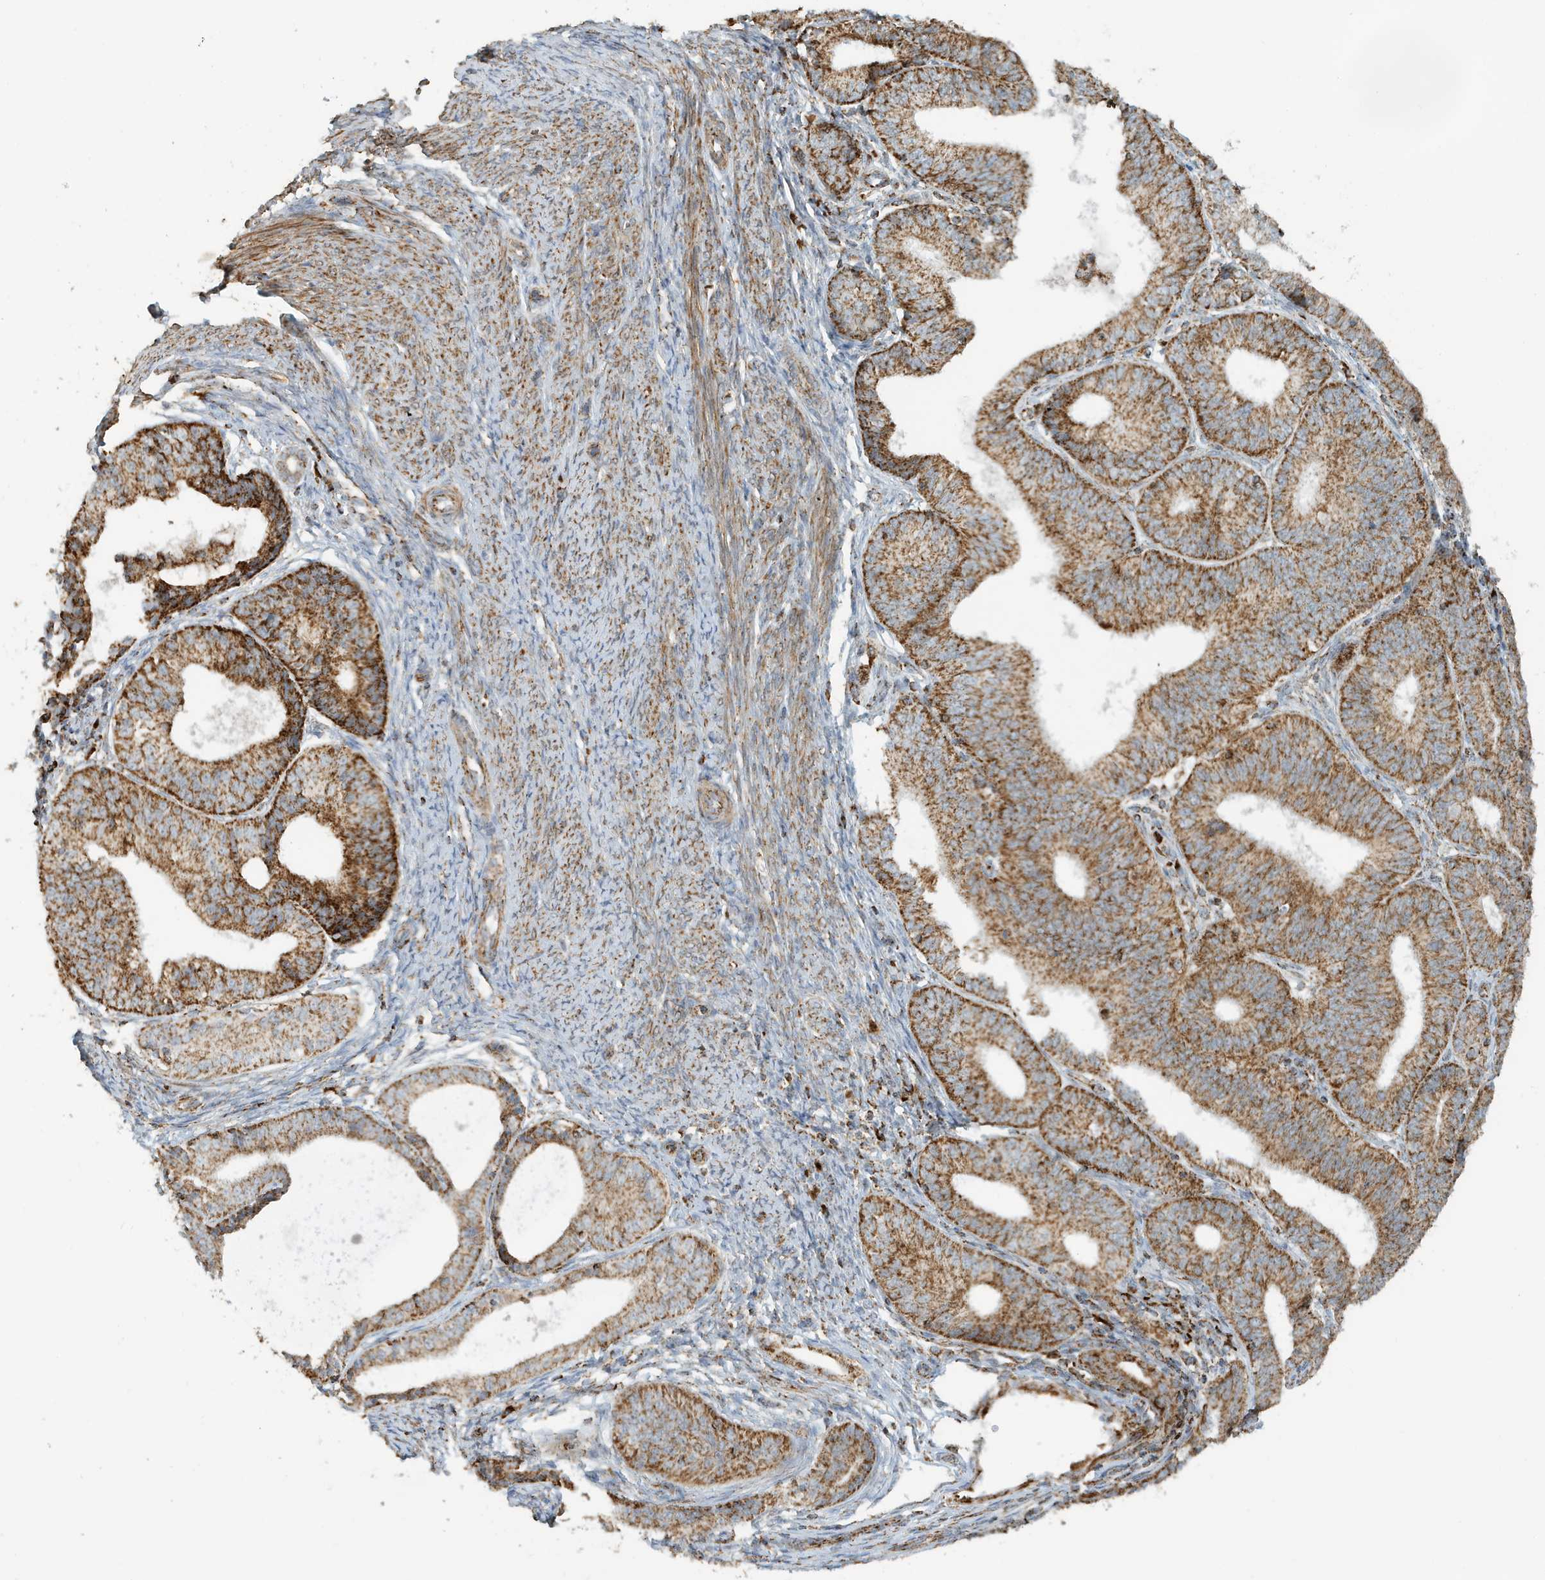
{"staining": {"intensity": "strong", "quantity": ">75%", "location": "cytoplasmic/membranous"}, "tissue": "endometrial cancer", "cell_type": "Tumor cells", "image_type": "cancer", "snomed": [{"axis": "morphology", "description": "Adenocarcinoma, NOS"}, {"axis": "topography", "description": "Endometrium"}], "caption": "Immunohistochemical staining of adenocarcinoma (endometrial) displays high levels of strong cytoplasmic/membranous expression in about >75% of tumor cells. (DAB (3,3'-diaminobenzidine) = brown stain, brightfield microscopy at high magnification).", "gene": "MAN1A1", "patient": {"sex": "female", "age": 51}}